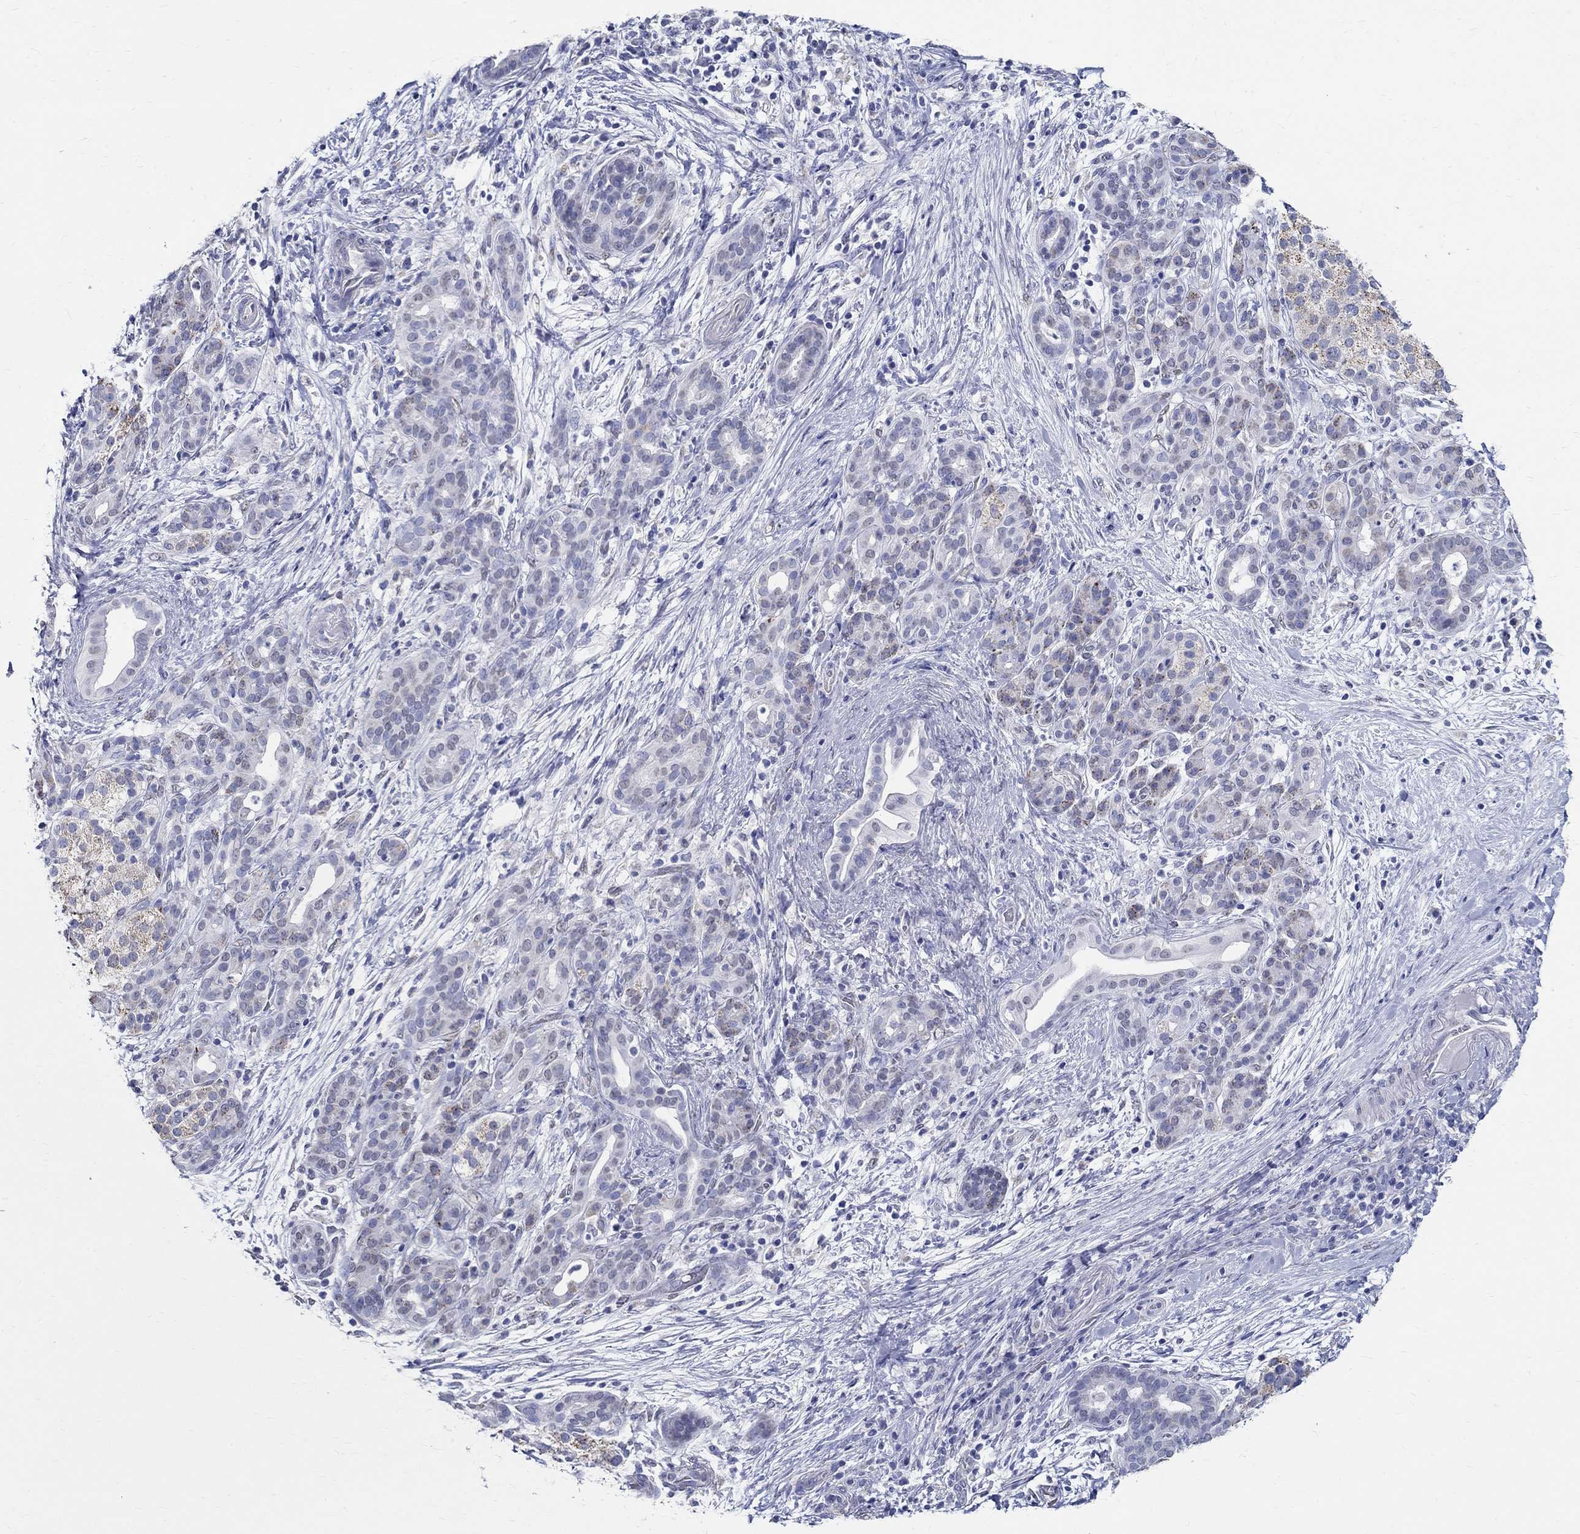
{"staining": {"intensity": "negative", "quantity": "none", "location": "none"}, "tissue": "pancreatic cancer", "cell_type": "Tumor cells", "image_type": "cancer", "snomed": [{"axis": "morphology", "description": "Adenocarcinoma, NOS"}, {"axis": "topography", "description": "Pancreas"}], "caption": "Tumor cells are negative for brown protein staining in pancreatic adenocarcinoma.", "gene": "TSPAN16", "patient": {"sex": "male", "age": 44}}